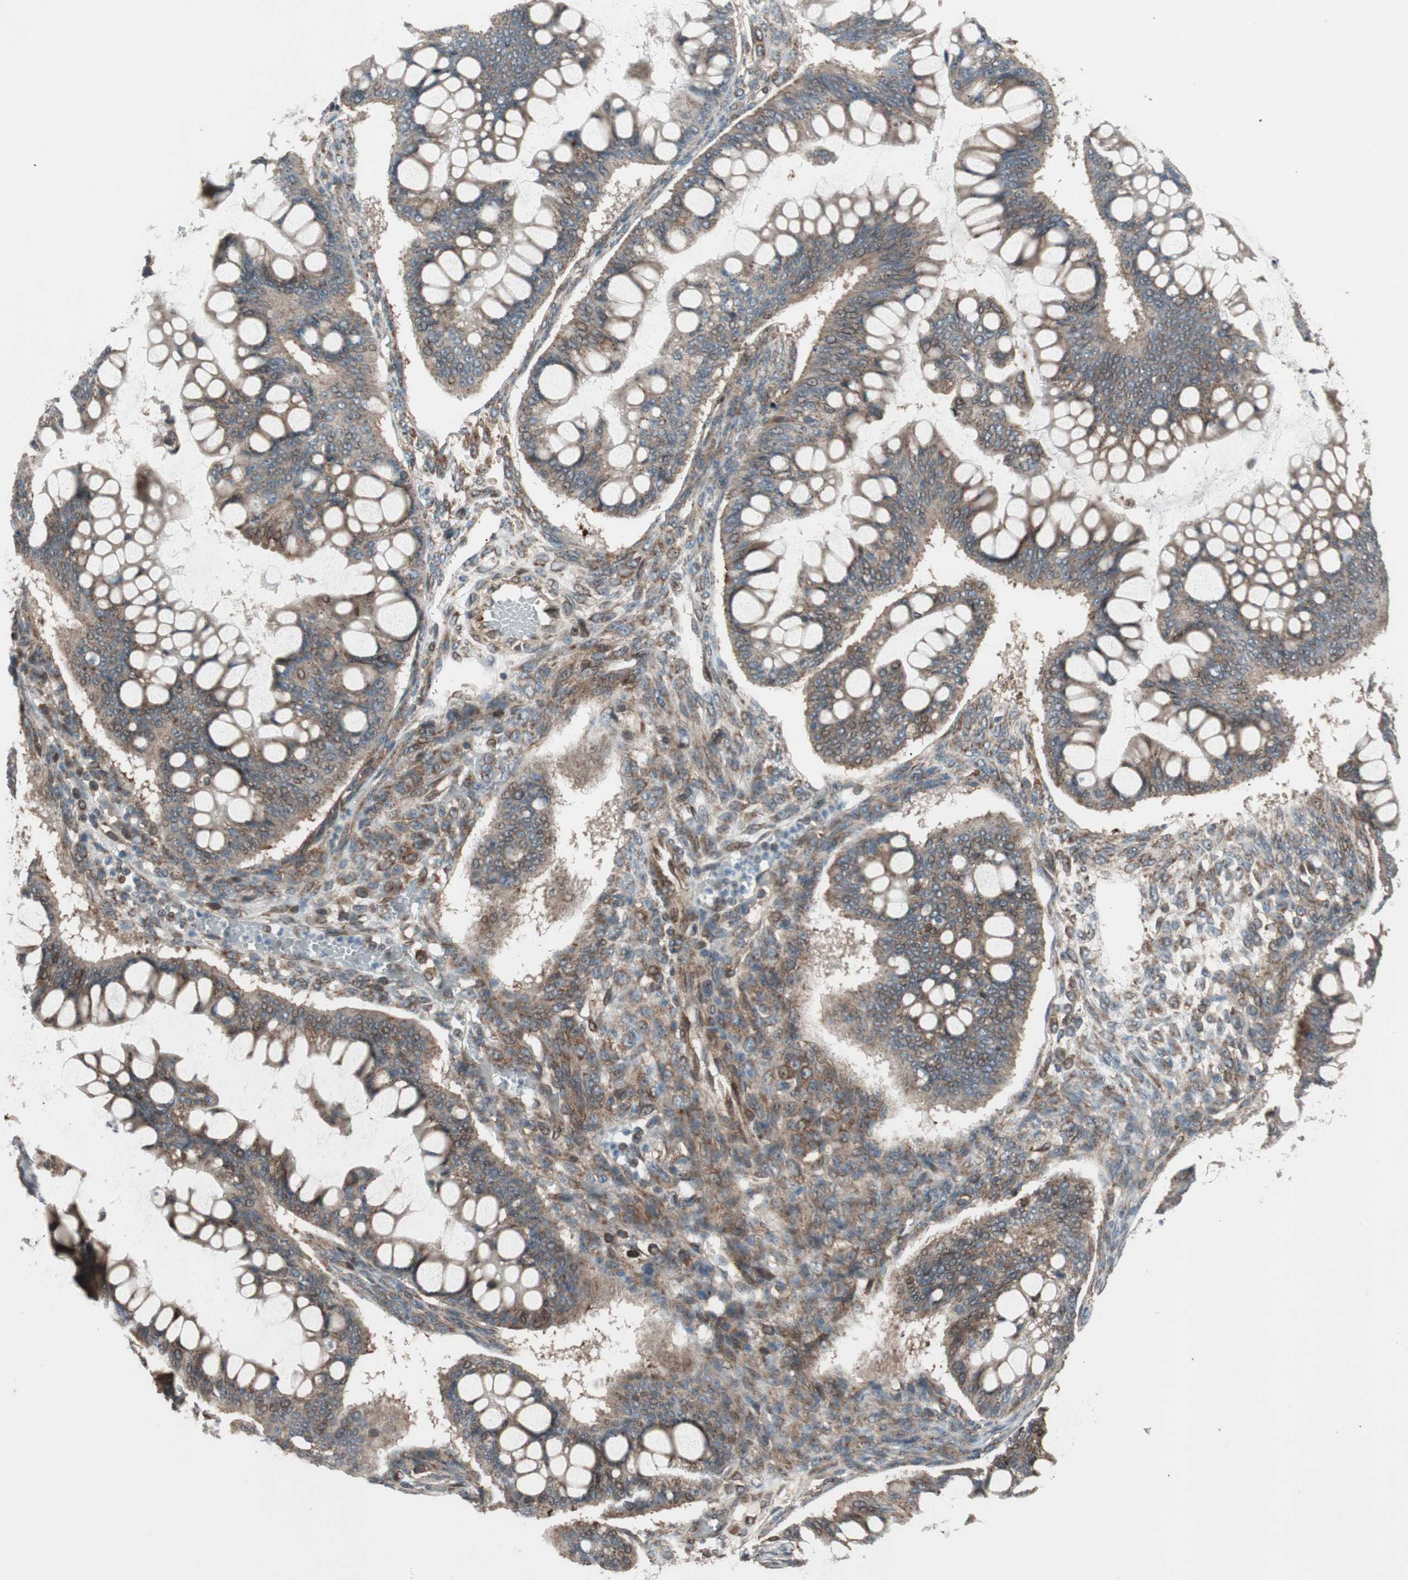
{"staining": {"intensity": "moderate", "quantity": ">75%", "location": "cytoplasmic/membranous,nuclear"}, "tissue": "ovarian cancer", "cell_type": "Tumor cells", "image_type": "cancer", "snomed": [{"axis": "morphology", "description": "Cystadenocarcinoma, mucinous, NOS"}, {"axis": "topography", "description": "Ovary"}], "caption": "Protein analysis of ovarian mucinous cystadenocarcinoma tissue demonstrates moderate cytoplasmic/membranous and nuclear staining in about >75% of tumor cells.", "gene": "NUP62", "patient": {"sex": "female", "age": 73}}